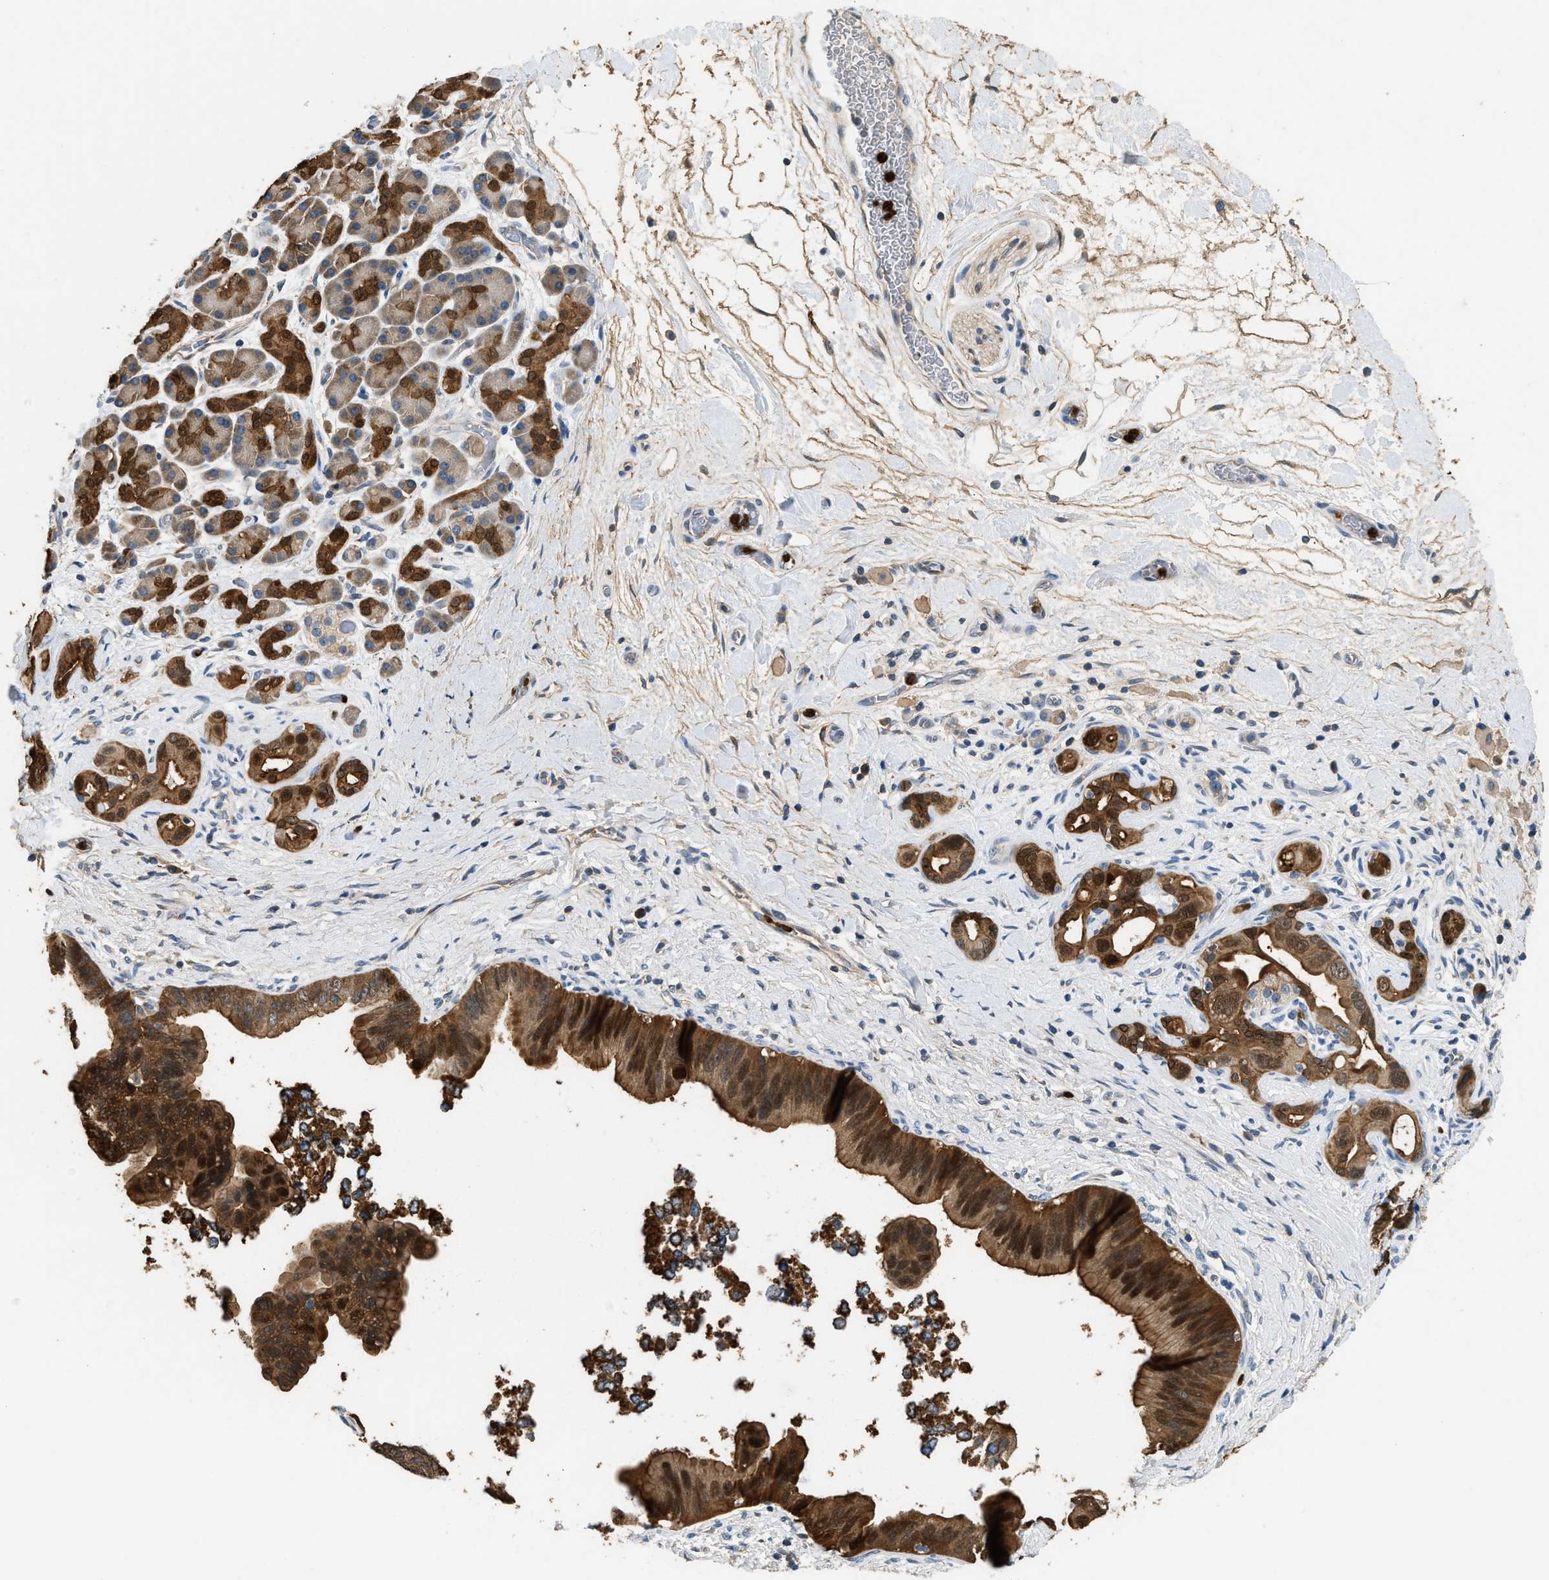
{"staining": {"intensity": "strong", "quantity": ">75%", "location": "cytoplasmic/membranous,nuclear"}, "tissue": "pancreatic cancer", "cell_type": "Tumor cells", "image_type": "cancer", "snomed": [{"axis": "morphology", "description": "Adenocarcinoma, NOS"}, {"axis": "topography", "description": "Pancreas"}], "caption": "Tumor cells exhibit strong cytoplasmic/membranous and nuclear staining in about >75% of cells in adenocarcinoma (pancreatic). The staining was performed using DAB (3,3'-diaminobenzidine) to visualize the protein expression in brown, while the nuclei were stained in blue with hematoxylin (Magnification: 20x).", "gene": "ANXA3", "patient": {"sex": "male", "age": 55}}